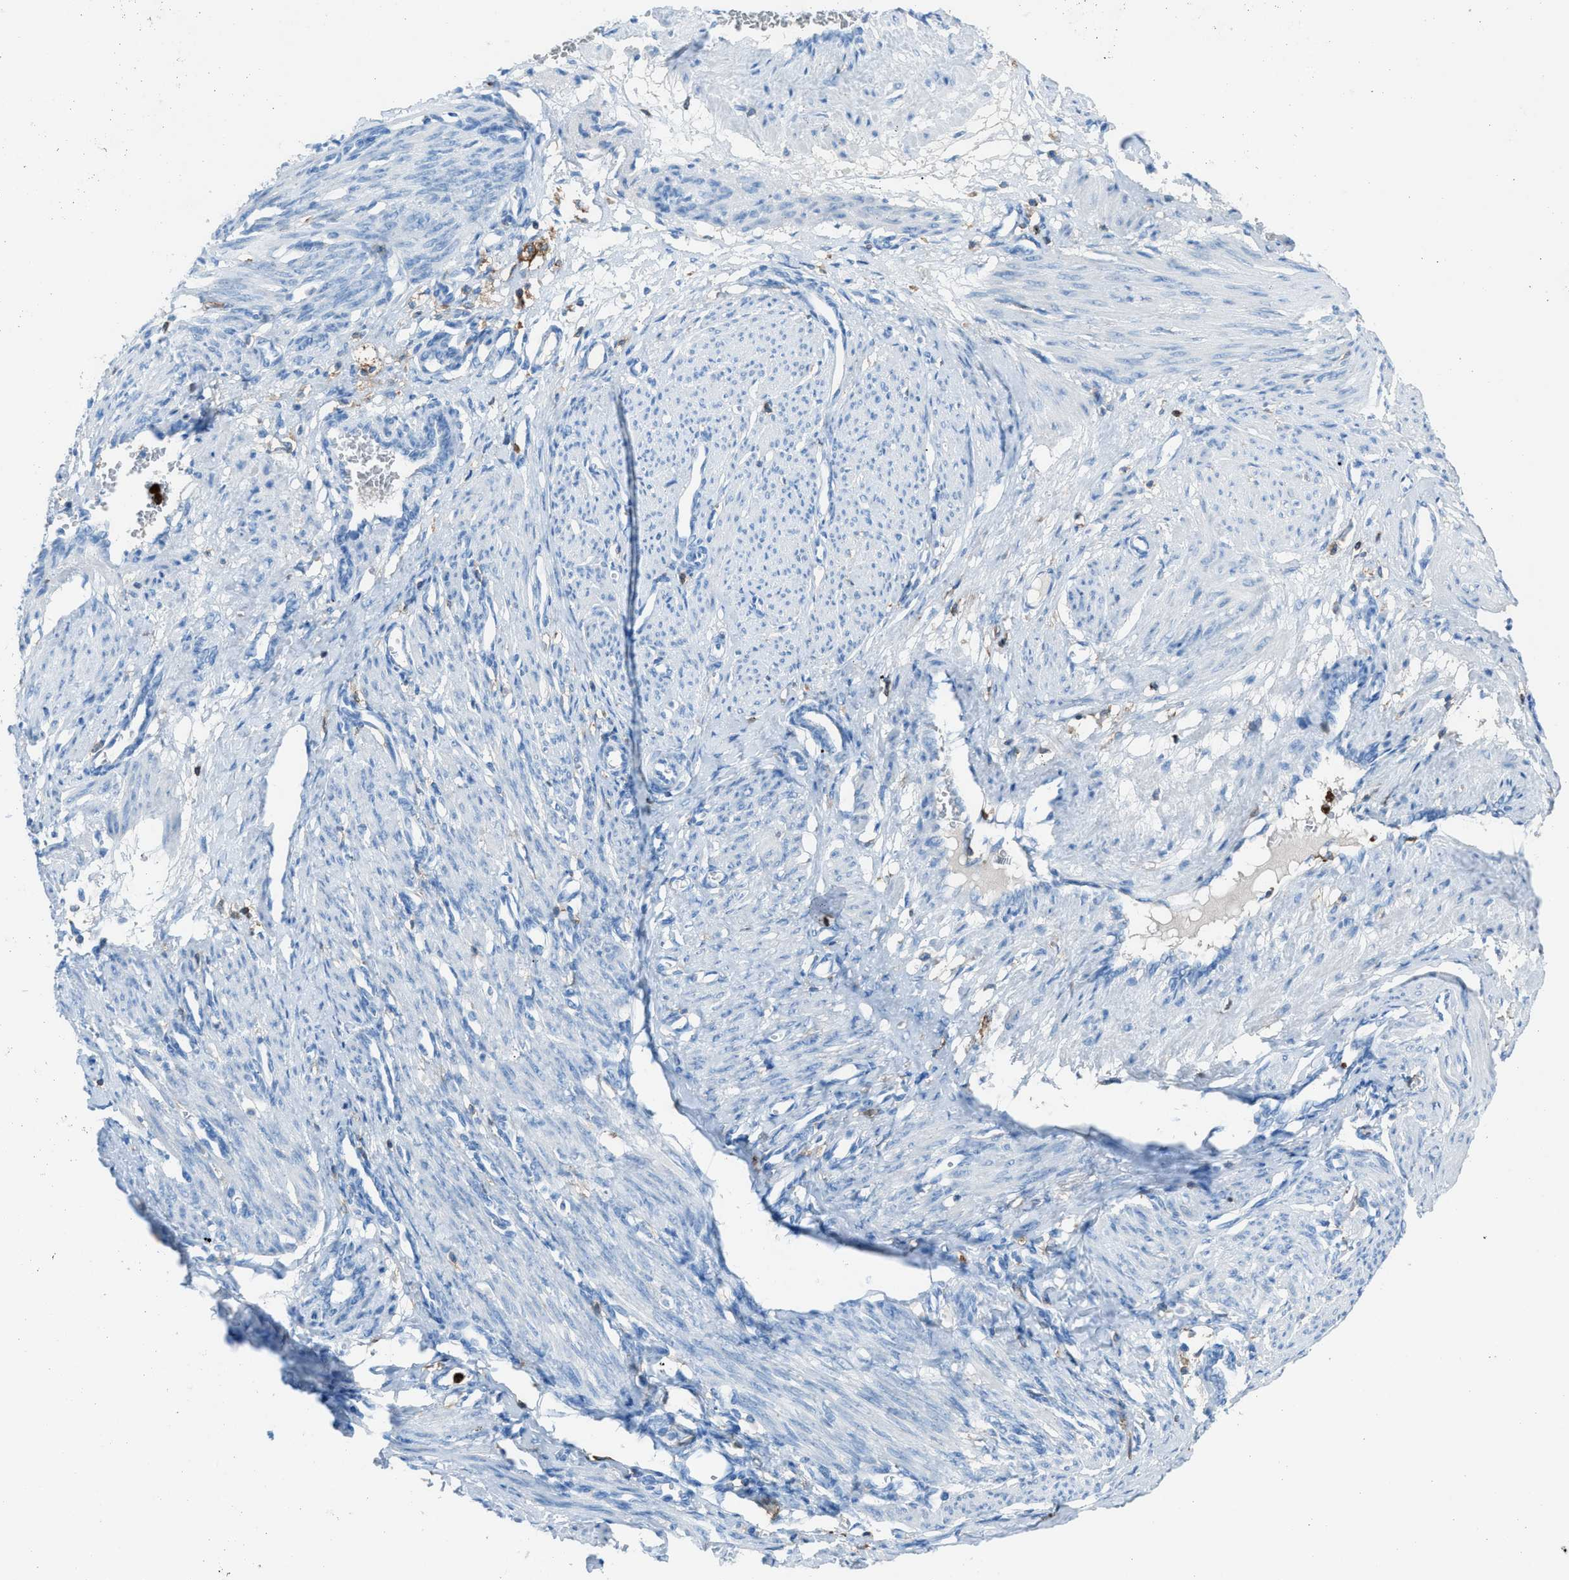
{"staining": {"intensity": "negative", "quantity": "none", "location": "none"}, "tissue": "smooth muscle", "cell_type": "Smooth muscle cells", "image_type": "normal", "snomed": [{"axis": "morphology", "description": "Normal tissue, NOS"}, {"axis": "topography", "description": "Endometrium"}], "caption": "Protein analysis of benign smooth muscle displays no significant expression in smooth muscle cells.", "gene": "ITGB2", "patient": {"sex": "female", "age": 33}}